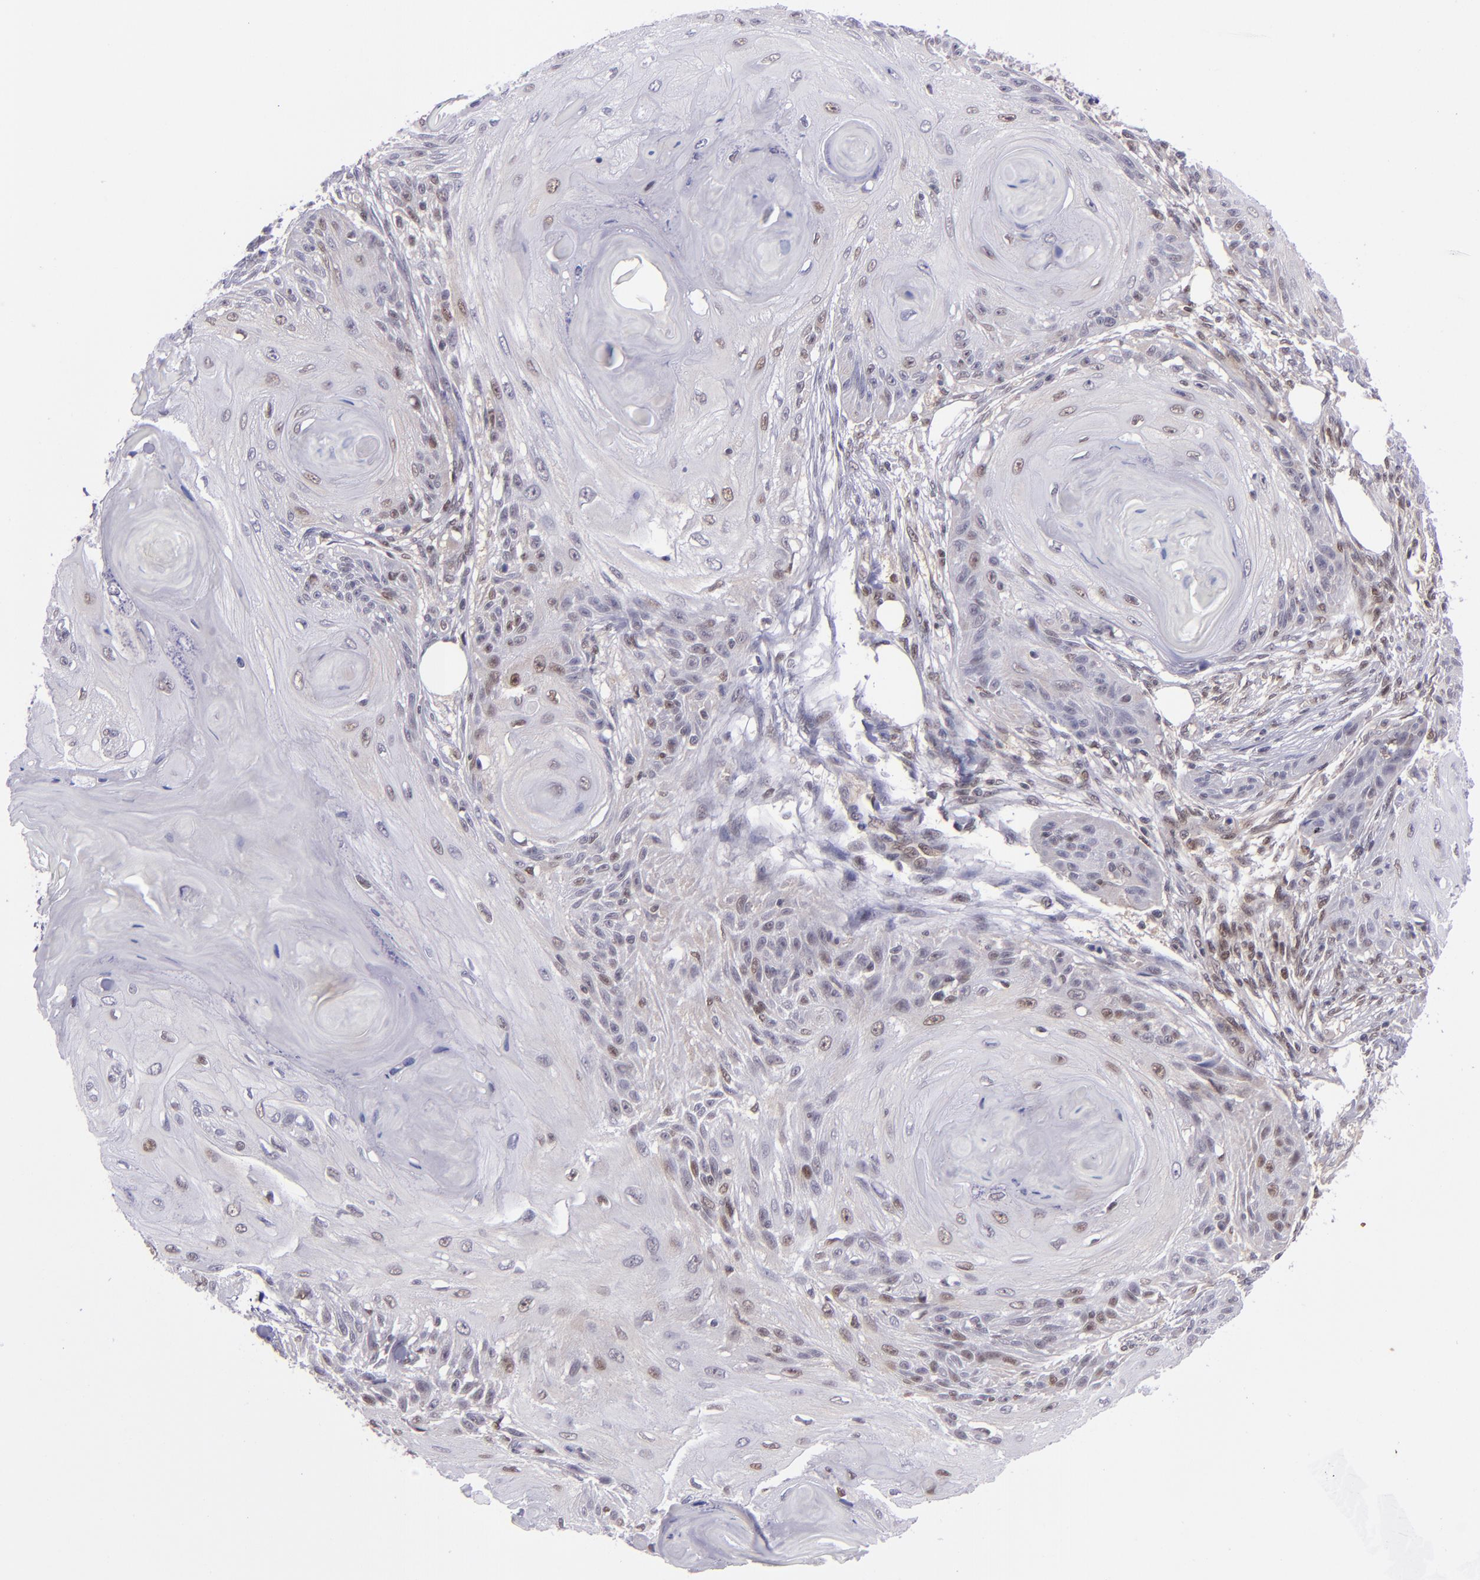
{"staining": {"intensity": "weak", "quantity": "<25%", "location": "cytoplasmic/membranous,nuclear"}, "tissue": "skin cancer", "cell_type": "Tumor cells", "image_type": "cancer", "snomed": [{"axis": "morphology", "description": "Squamous cell carcinoma, NOS"}, {"axis": "topography", "description": "Skin"}], "caption": "Histopathology image shows no significant protein expression in tumor cells of squamous cell carcinoma (skin).", "gene": "BAG1", "patient": {"sex": "female", "age": 88}}